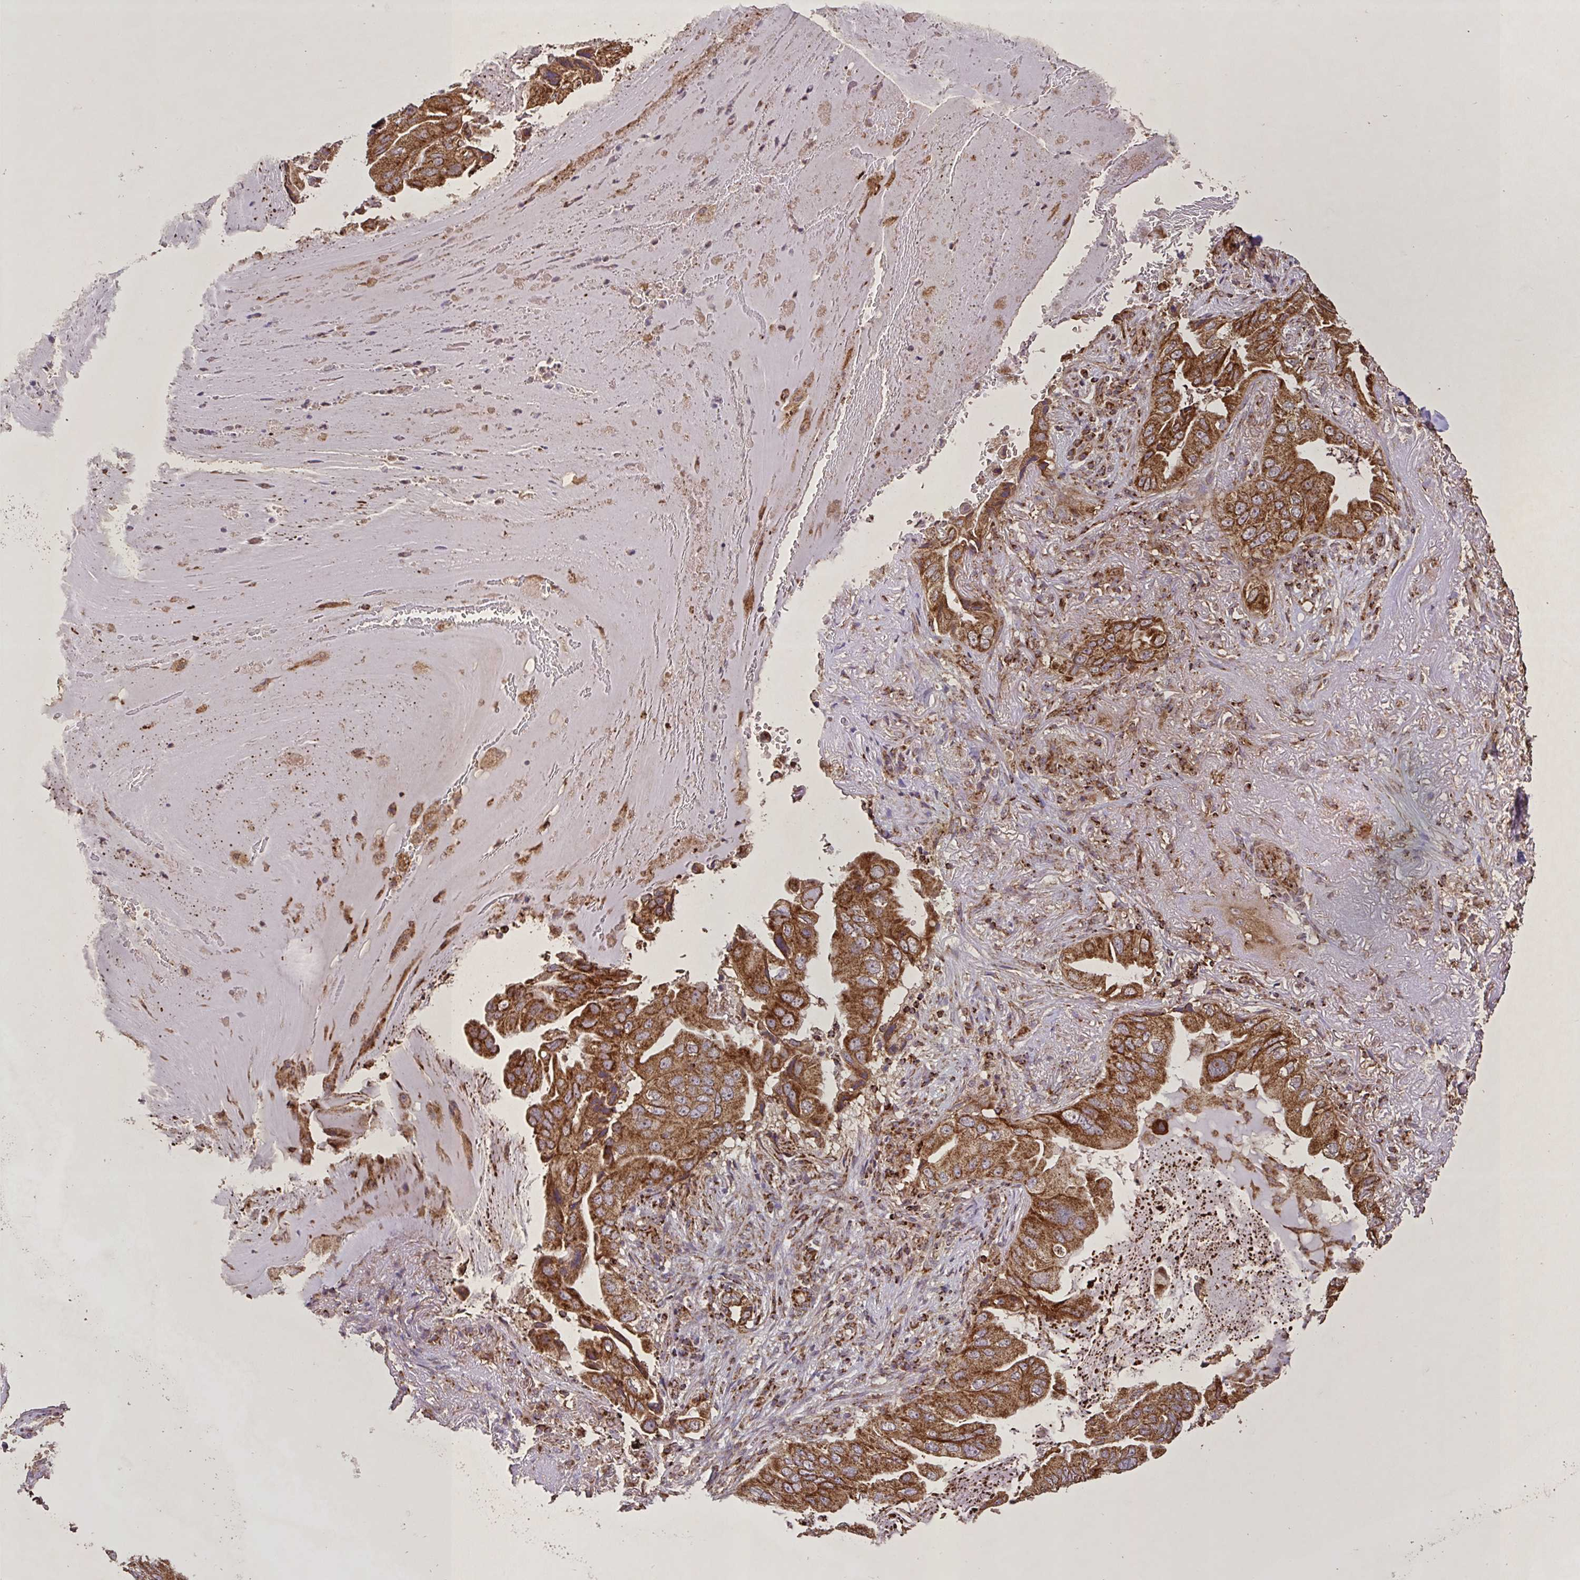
{"staining": {"intensity": "strong", "quantity": ">75%", "location": "cytoplasmic/membranous"}, "tissue": "lung cancer", "cell_type": "Tumor cells", "image_type": "cancer", "snomed": [{"axis": "morphology", "description": "Adenocarcinoma, NOS"}, {"axis": "topography", "description": "Lung"}], "caption": "Adenocarcinoma (lung) was stained to show a protein in brown. There is high levels of strong cytoplasmic/membranous positivity in about >75% of tumor cells.", "gene": "AGK", "patient": {"sex": "female", "age": 69}}